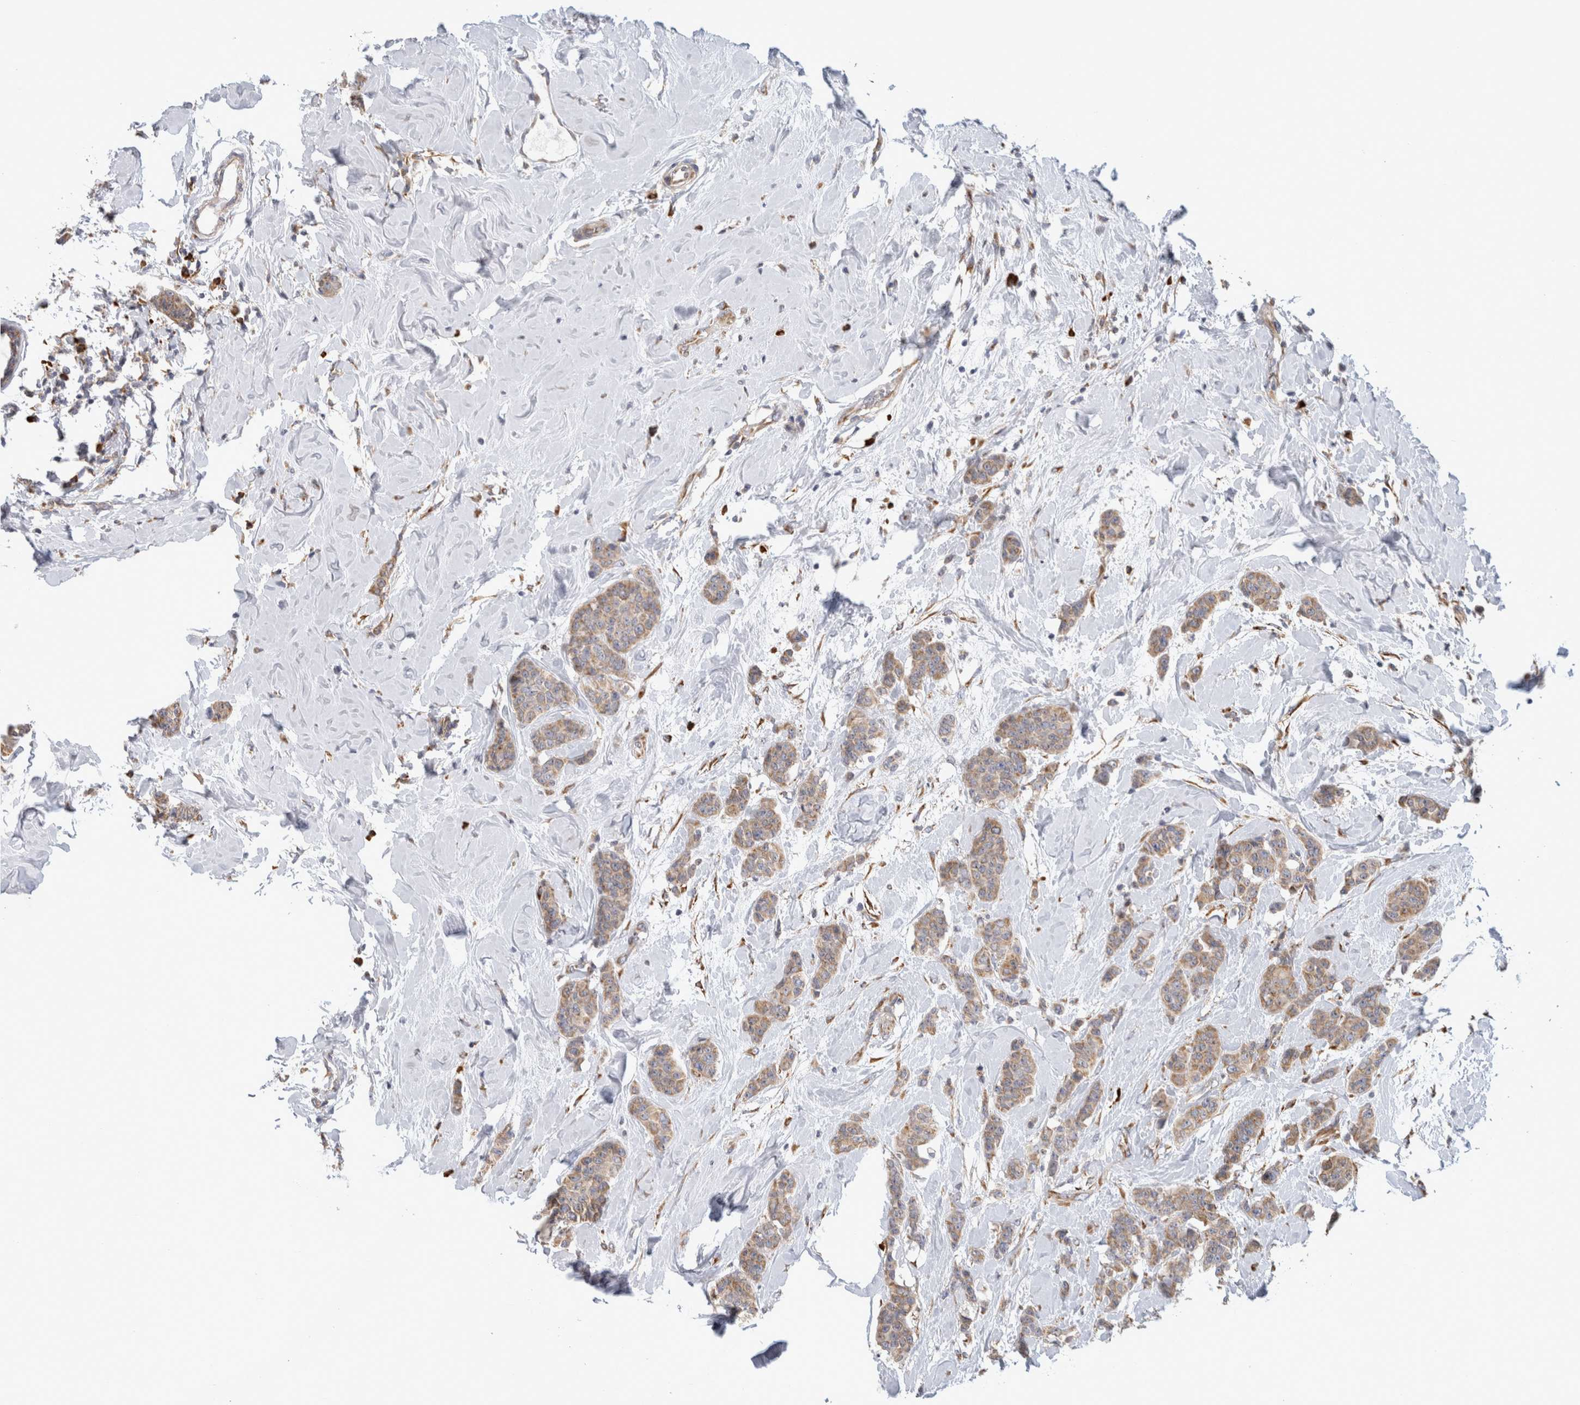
{"staining": {"intensity": "weak", "quantity": ">75%", "location": "cytoplasmic/membranous"}, "tissue": "breast cancer", "cell_type": "Tumor cells", "image_type": "cancer", "snomed": [{"axis": "morphology", "description": "Normal tissue, NOS"}, {"axis": "morphology", "description": "Duct carcinoma"}, {"axis": "topography", "description": "Breast"}], "caption": "Tumor cells demonstrate weak cytoplasmic/membranous staining in approximately >75% of cells in breast infiltrating ductal carcinoma. (DAB IHC with brightfield microscopy, high magnification).", "gene": "RPN2", "patient": {"sex": "female", "age": 40}}